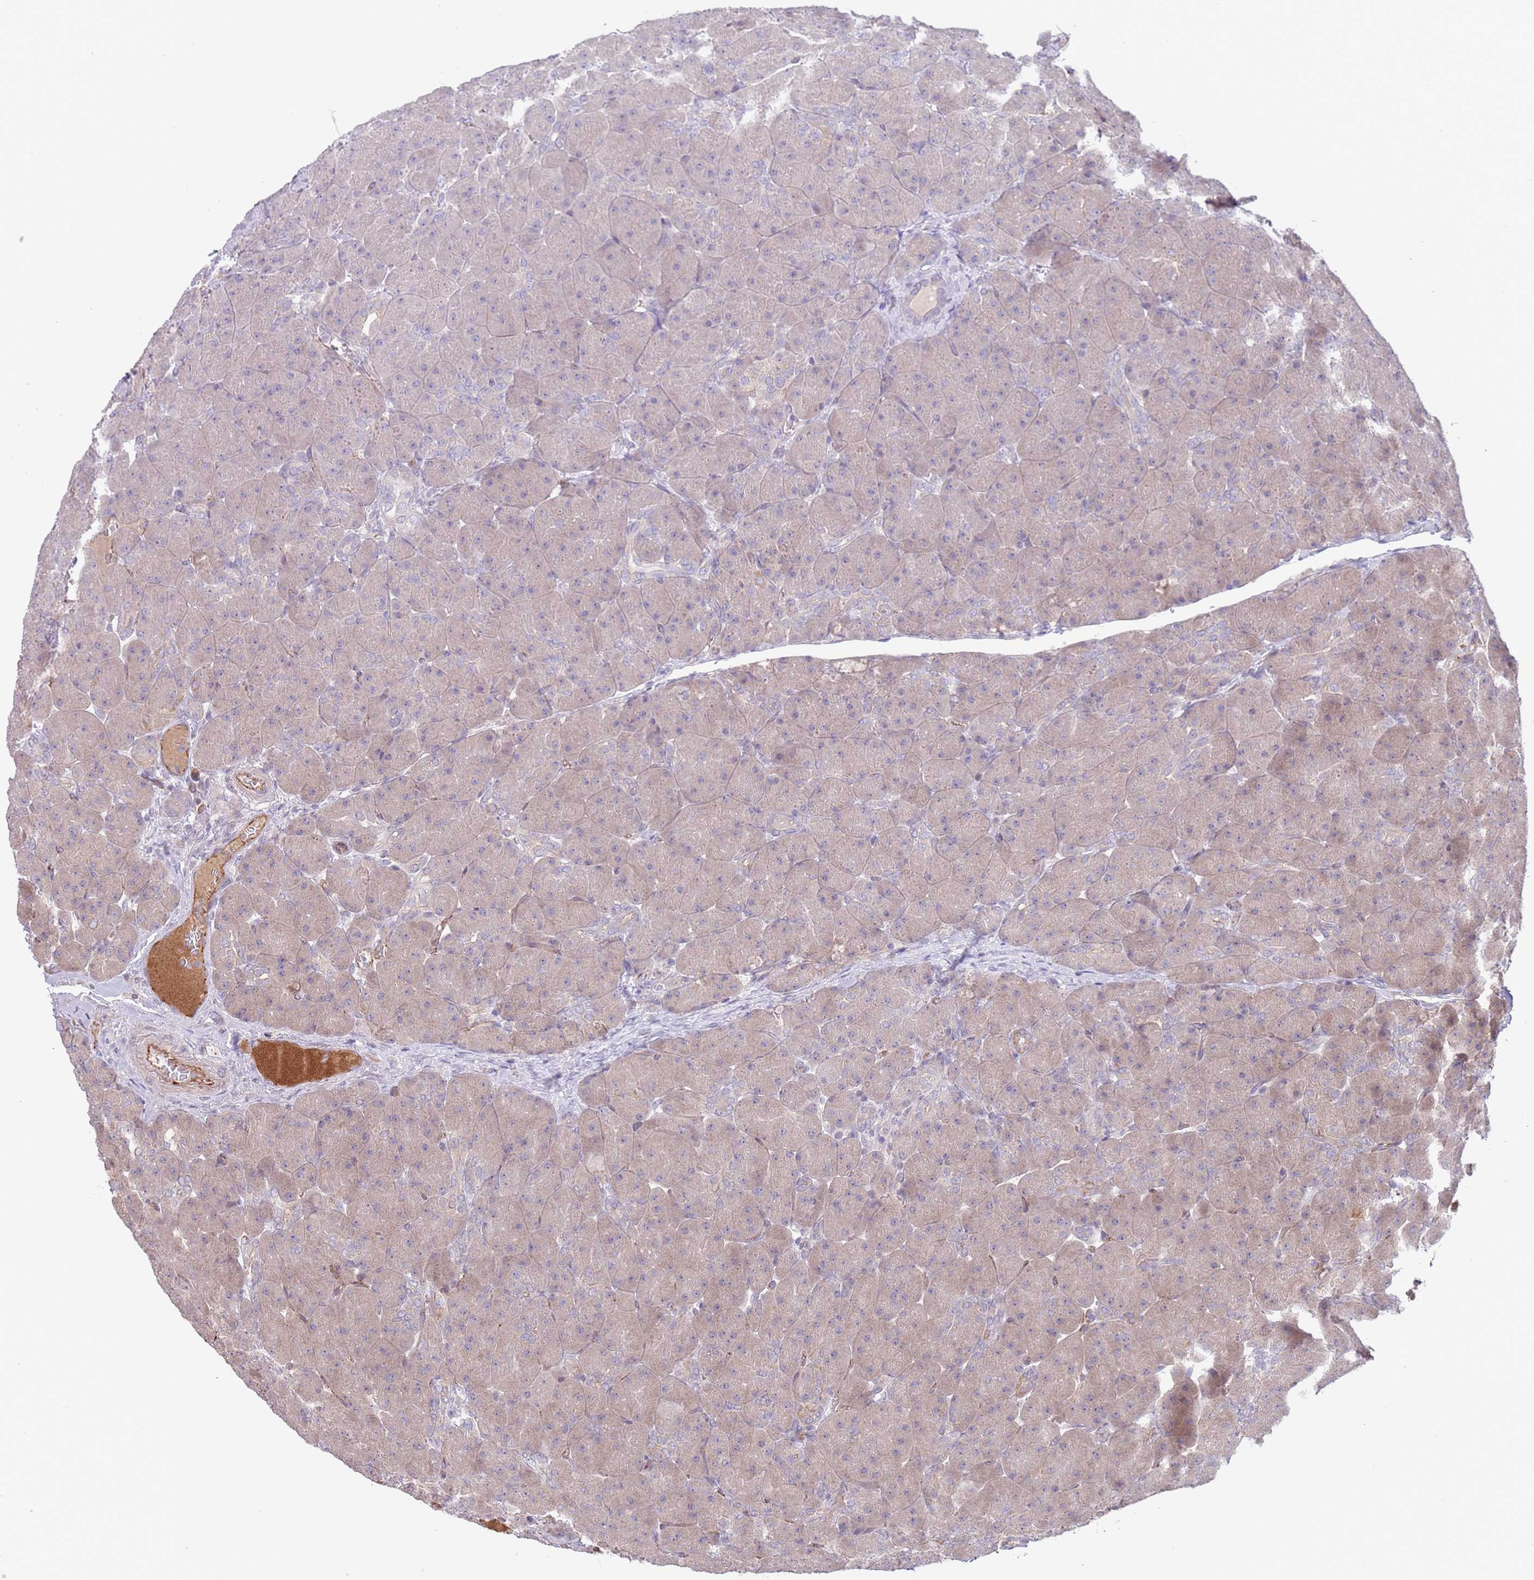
{"staining": {"intensity": "moderate", "quantity": "<25%", "location": "cytoplasmic/membranous"}, "tissue": "pancreas", "cell_type": "Exocrine glandular cells", "image_type": "normal", "snomed": [{"axis": "morphology", "description": "Normal tissue, NOS"}, {"axis": "topography", "description": "Pancreas"}], "caption": "Protein expression analysis of unremarkable pancreas exhibits moderate cytoplasmic/membranous staining in approximately <25% of exocrine glandular cells.", "gene": "DPP10", "patient": {"sex": "male", "age": 66}}